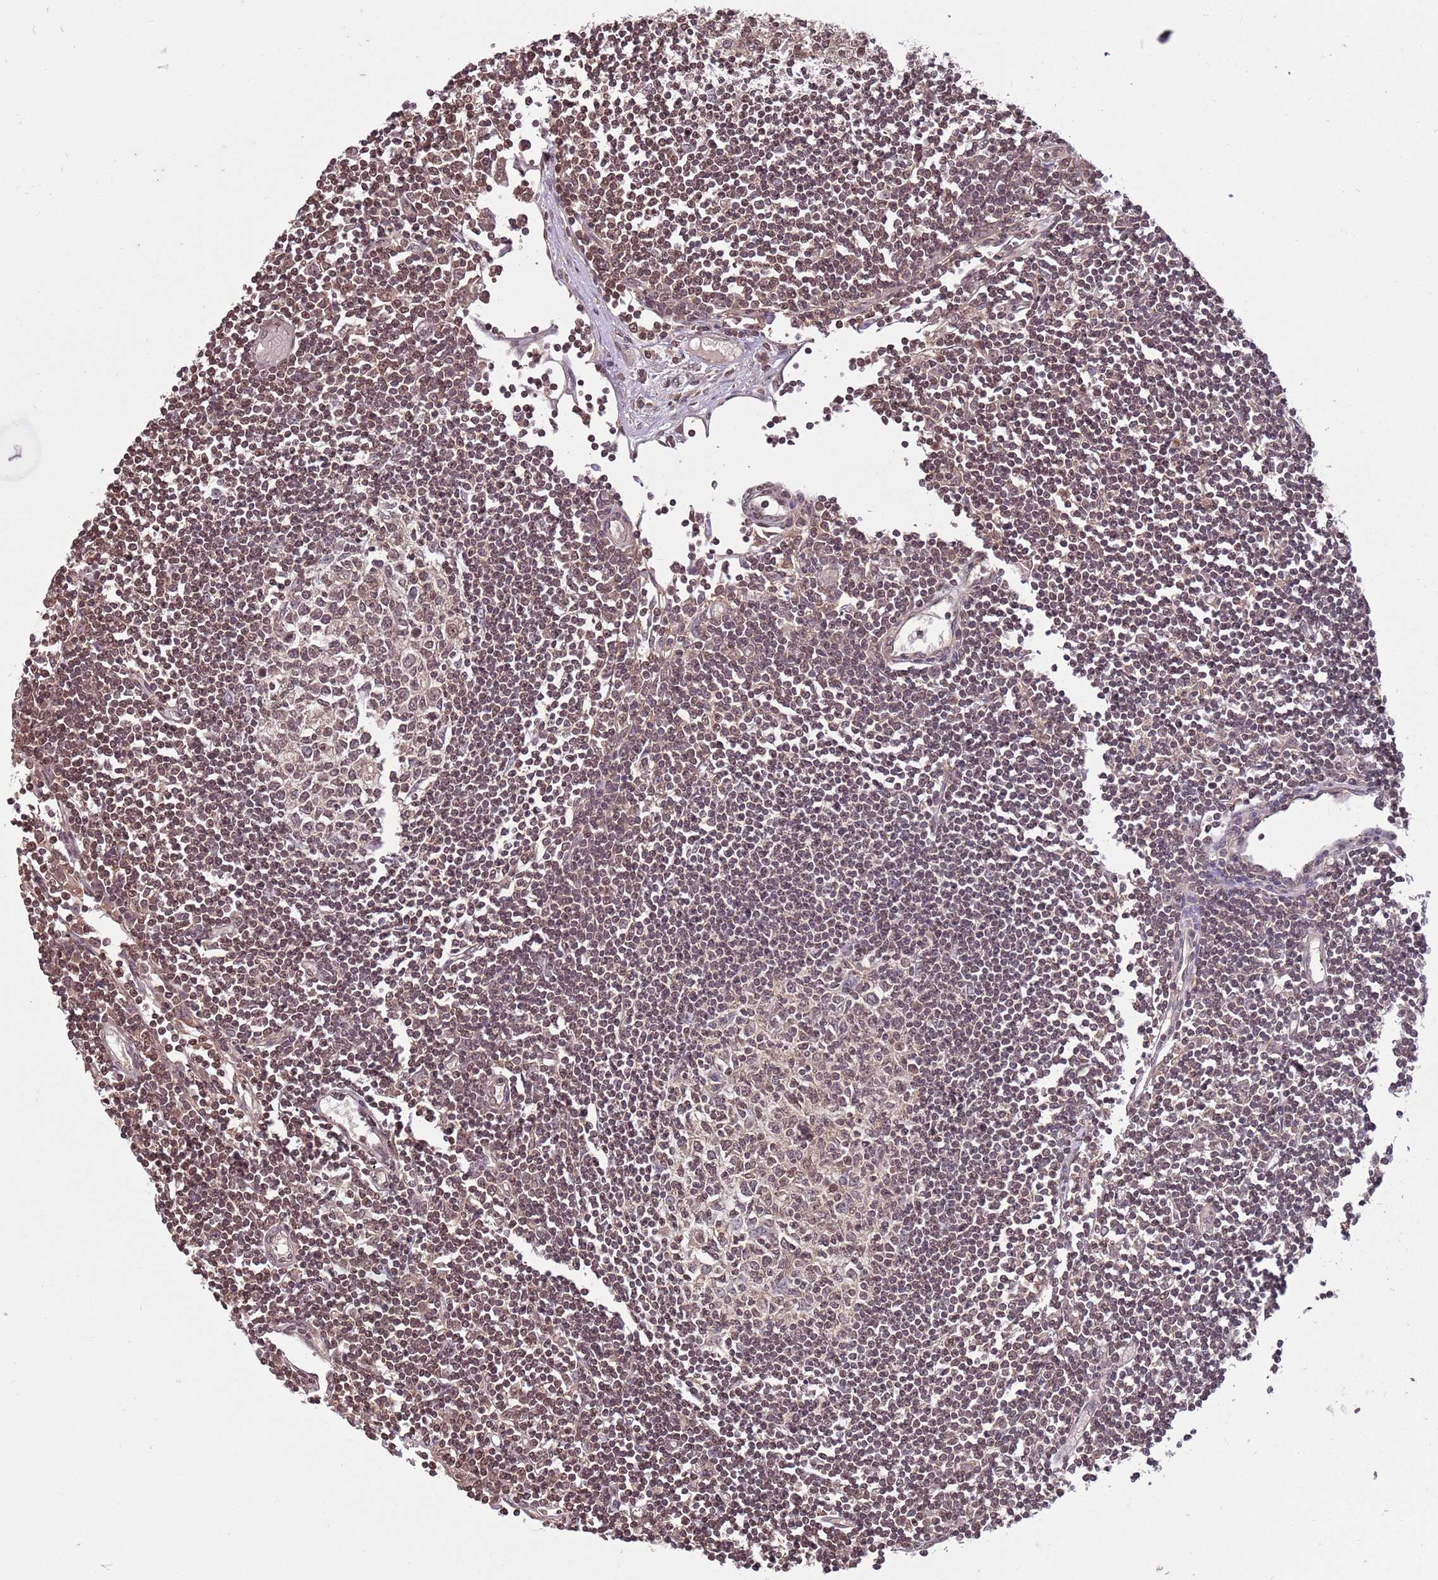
{"staining": {"intensity": "weak", "quantity": "25%-75%", "location": "nuclear"}, "tissue": "lymph node", "cell_type": "Germinal center cells", "image_type": "normal", "snomed": [{"axis": "morphology", "description": "Normal tissue, NOS"}, {"axis": "topography", "description": "Lymph node"}], "caption": "IHC (DAB) staining of normal lymph node displays weak nuclear protein staining in approximately 25%-75% of germinal center cells. (IHC, brightfield microscopy, high magnification).", "gene": "CAPN9", "patient": {"sex": "female", "age": 11}}